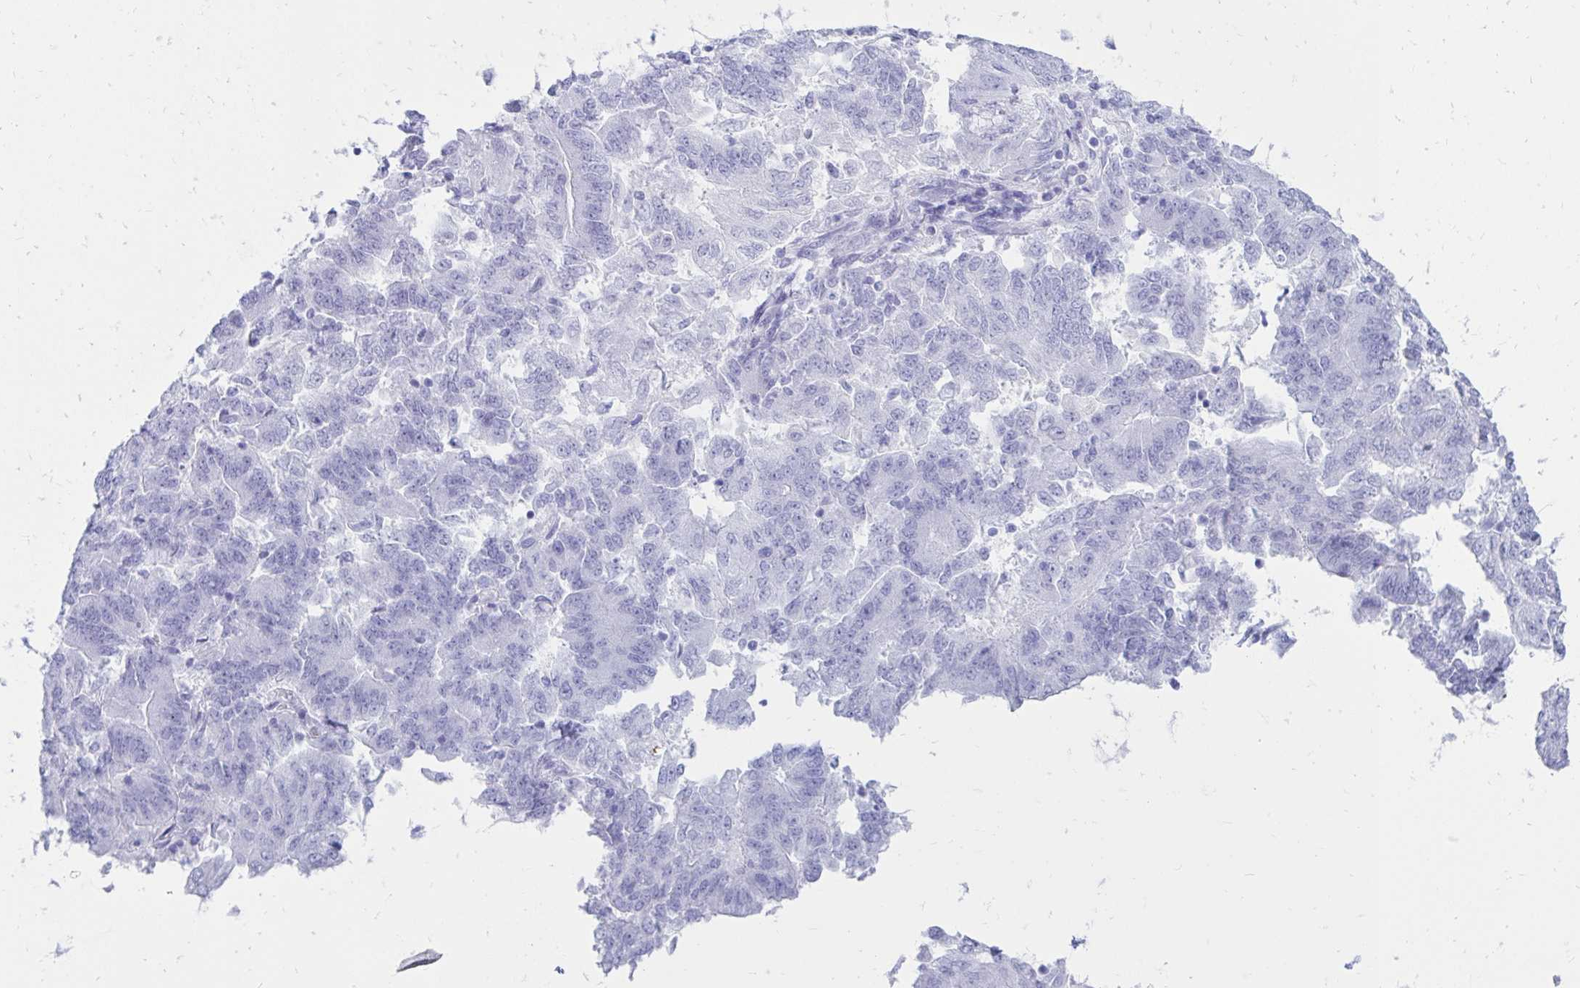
{"staining": {"intensity": "negative", "quantity": "none", "location": "none"}, "tissue": "endometrial cancer", "cell_type": "Tumor cells", "image_type": "cancer", "snomed": [{"axis": "morphology", "description": "Adenocarcinoma, NOS"}, {"axis": "topography", "description": "Endometrium"}], "caption": "Immunohistochemical staining of endometrial cancer reveals no significant expression in tumor cells.", "gene": "OR10R2", "patient": {"sex": "female", "age": 70}}